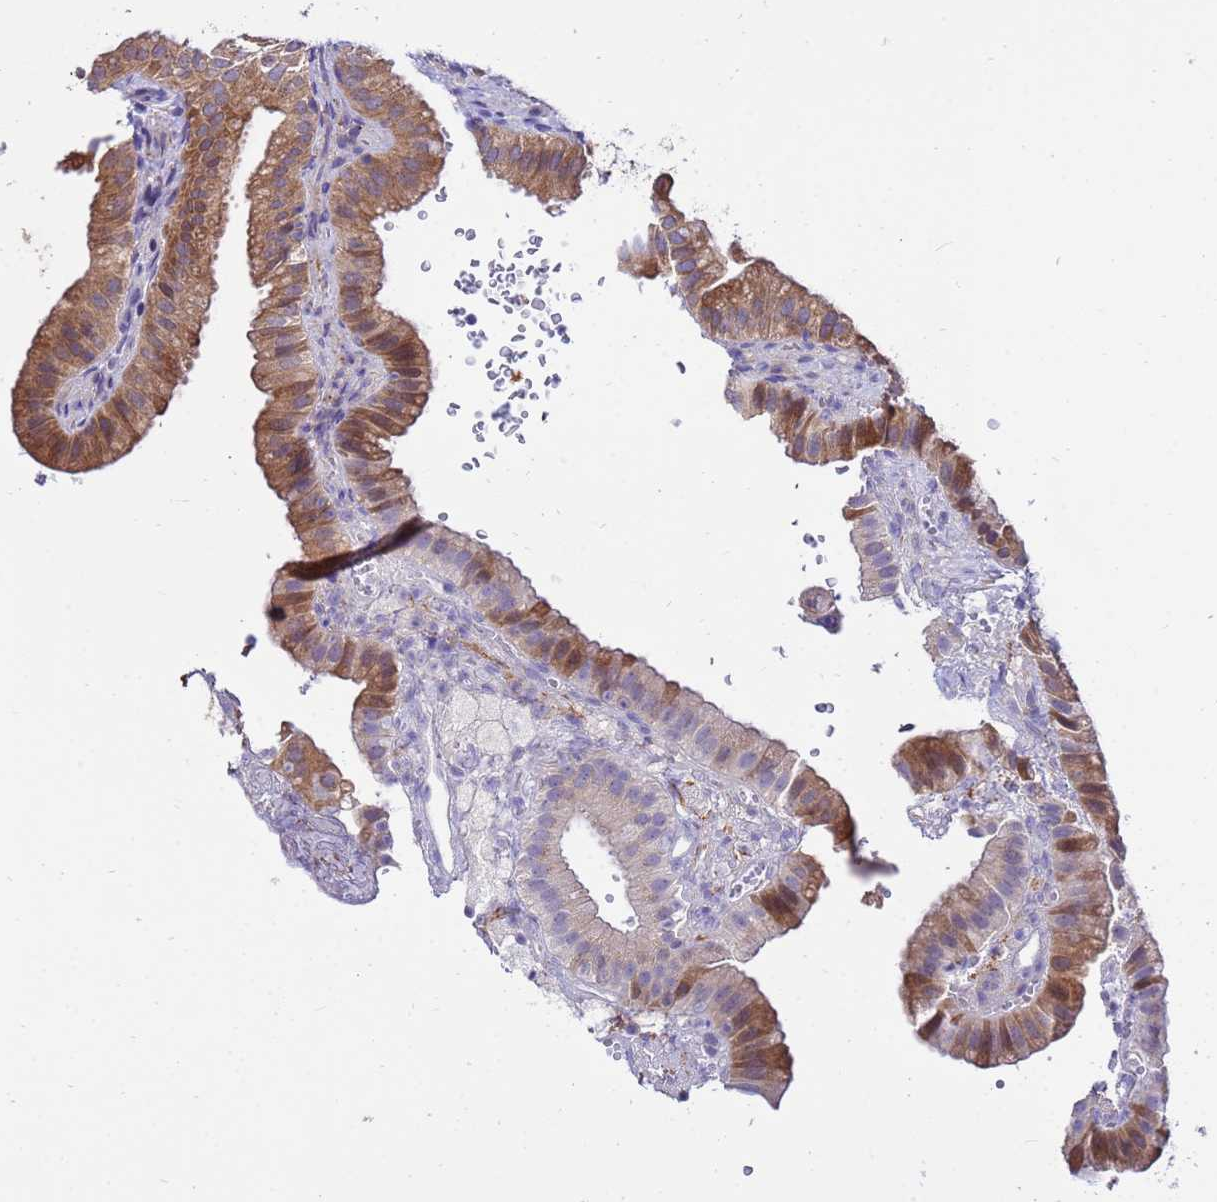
{"staining": {"intensity": "moderate", "quantity": ">75%", "location": "cytoplasmic/membranous"}, "tissue": "gallbladder", "cell_type": "Glandular cells", "image_type": "normal", "snomed": [{"axis": "morphology", "description": "Normal tissue, NOS"}, {"axis": "topography", "description": "Gallbladder"}], "caption": "Brown immunohistochemical staining in benign human gallbladder shows moderate cytoplasmic/membranous expression in approximately >75% of glandular cells.", "gene": "GET3", "patient": {"sex": "female", "age": 61}}